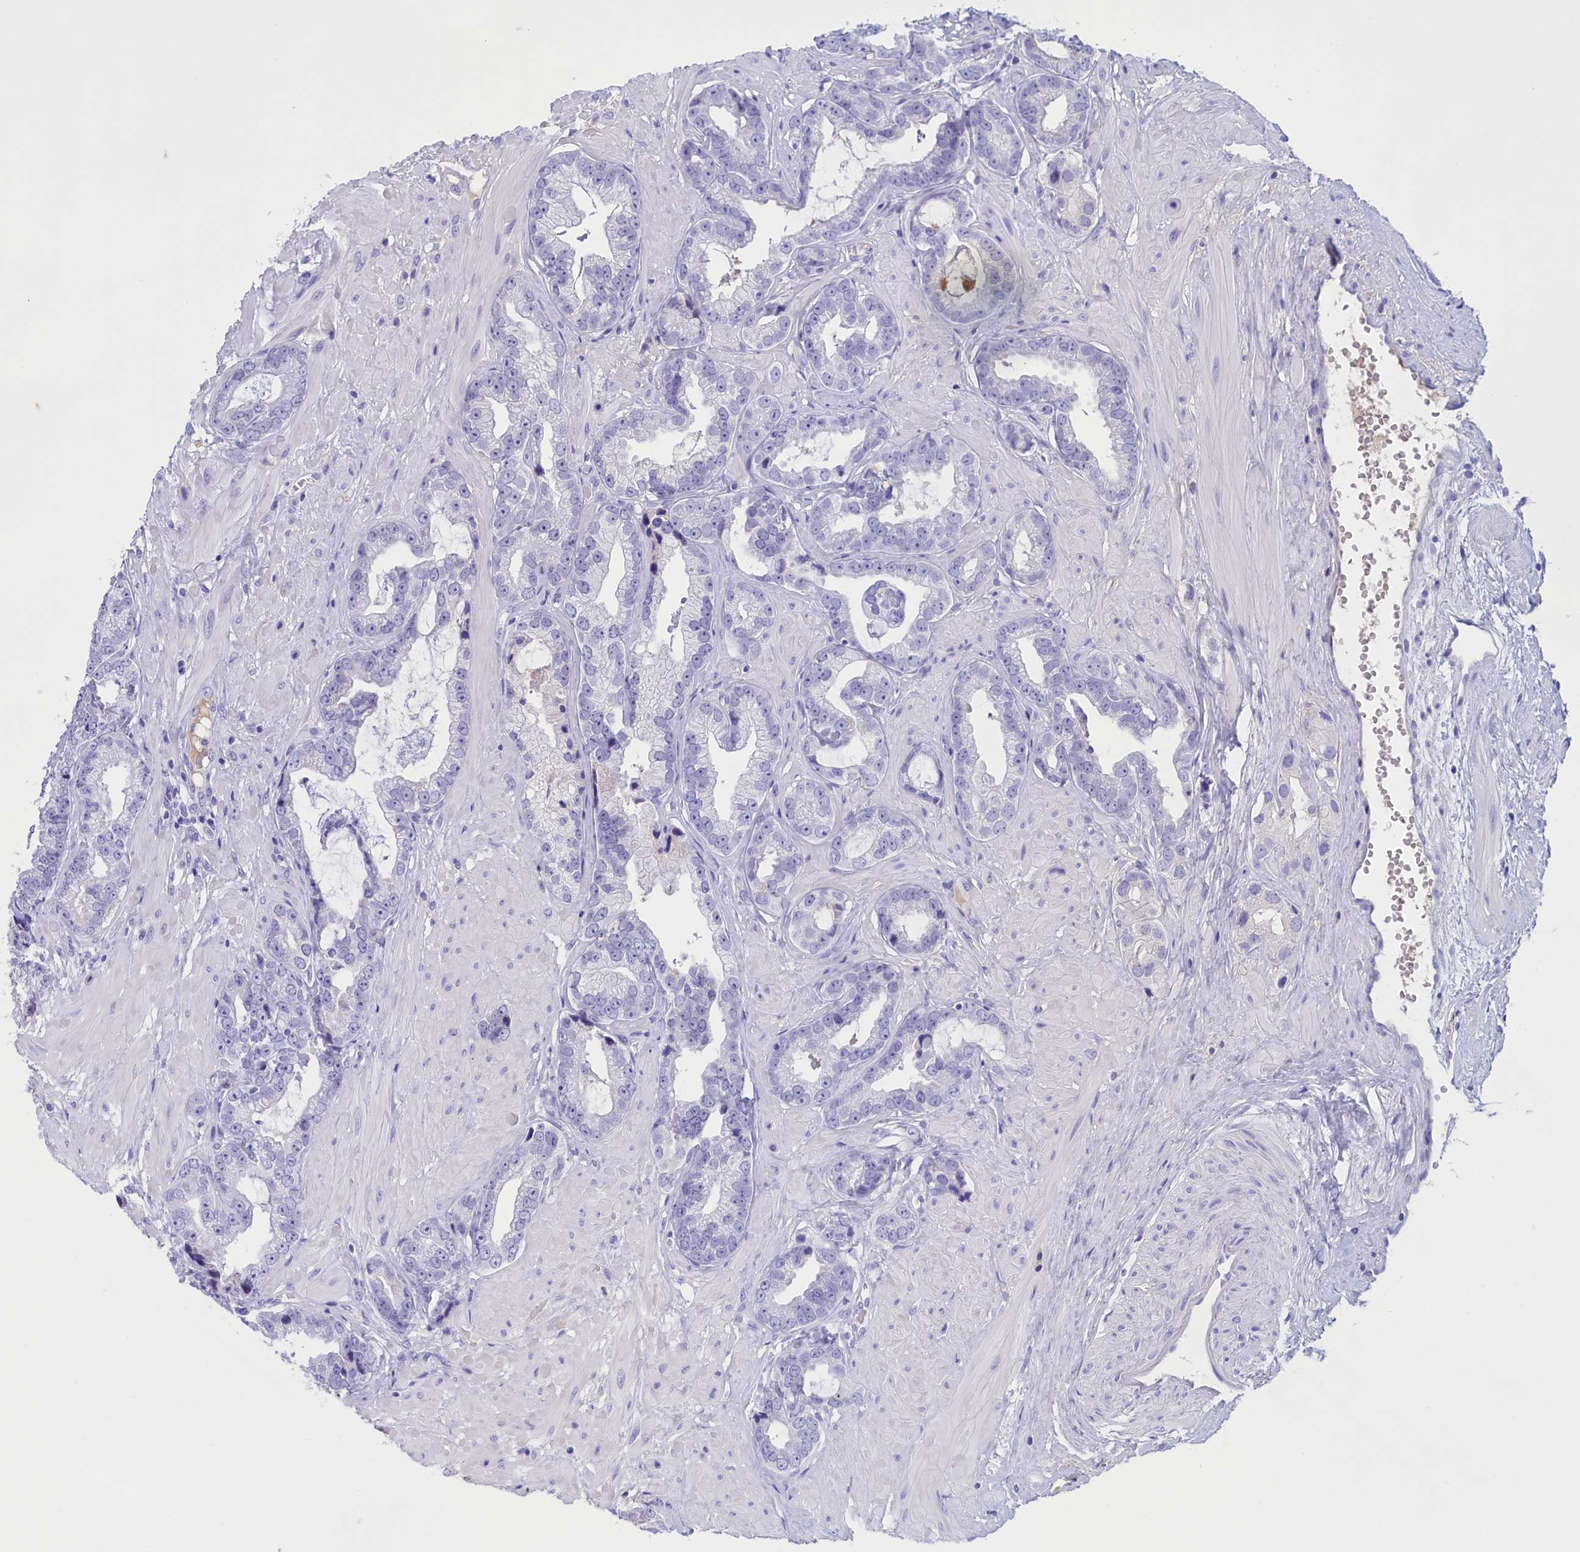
{"staining": {"intensity": "negative", "quantity": "none", "location": "none"}, "tissue": "prostate cancer", "cell_type": "Tumor cells", "image_type": "cancer", "snomed": [{"axis": "morphology", "description": "Adenocarcinoma, Low grade"}, {"axis": "topography", "description": "Prostate"}], "caption": "IHC histopathology image of low-grade adenocarcinoma (prostate) stained for a protein (brown), which demonstrates no staining in tumor cells.", "gene": "PROK2", "patient": {"sex": "male", "age": 64}}